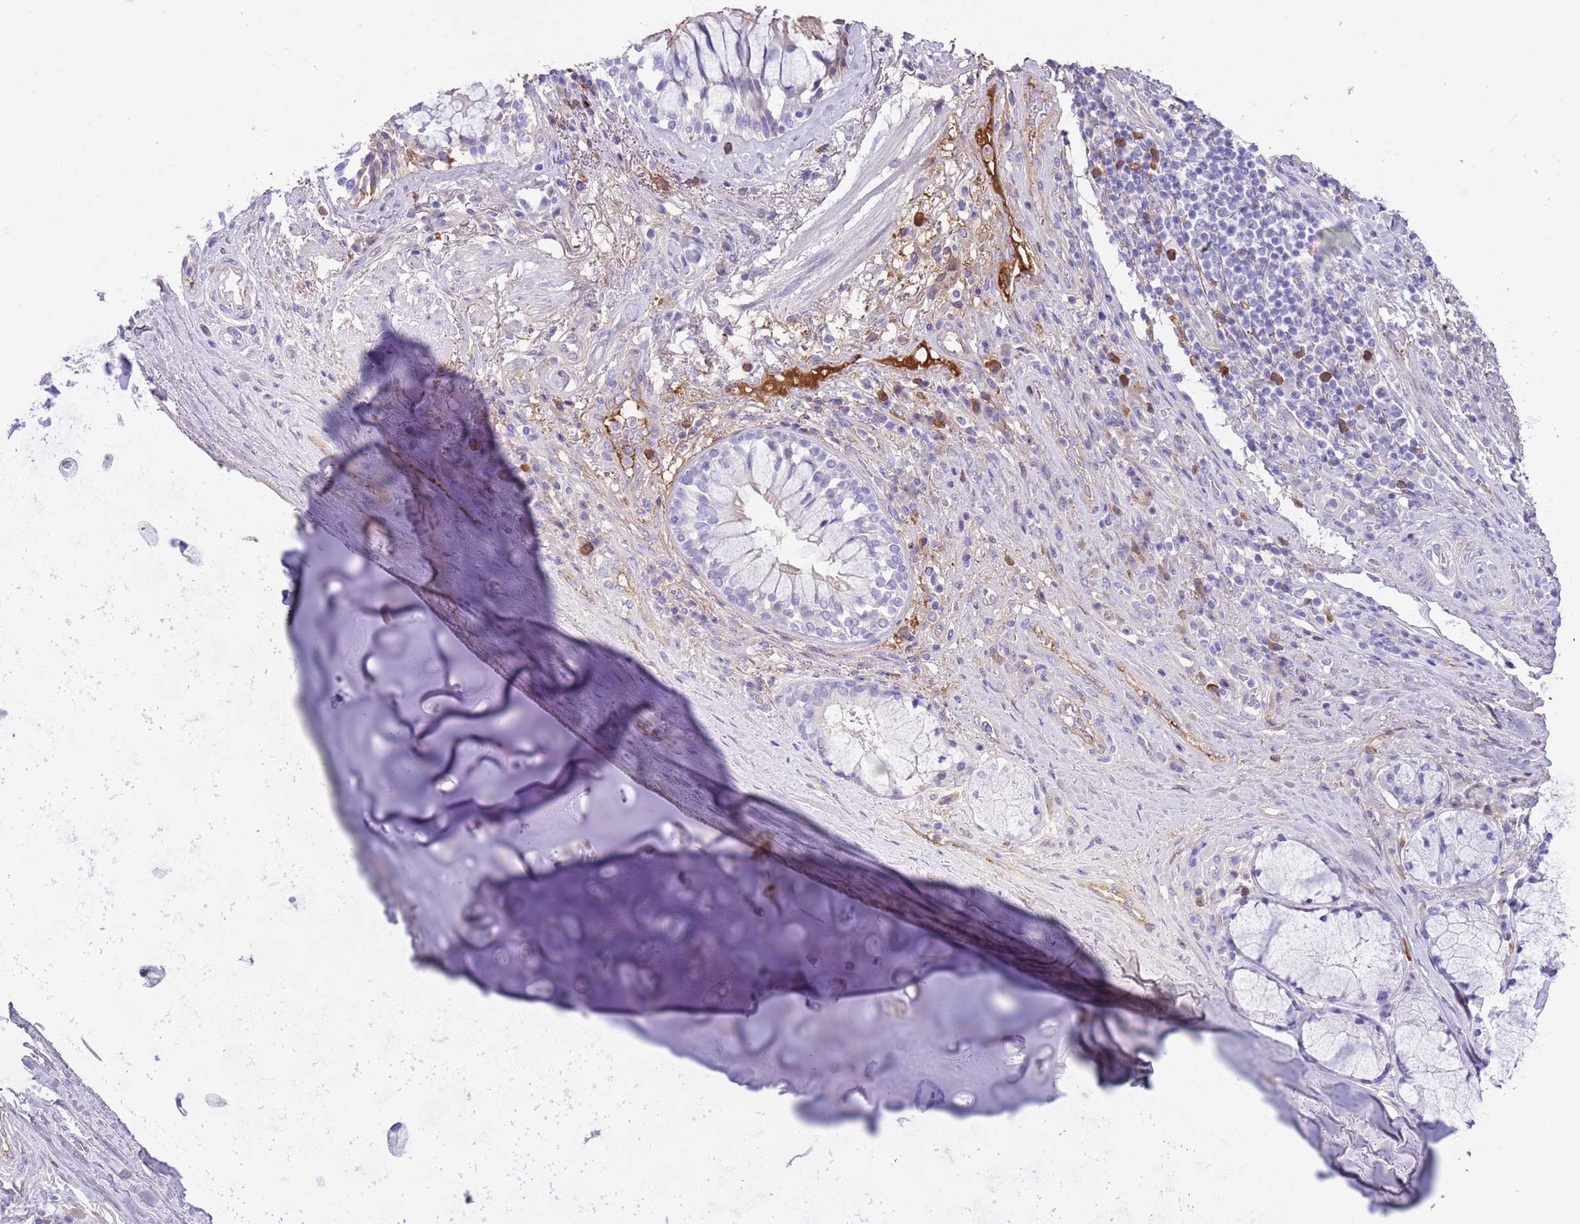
{"staining": {"intensity": "weak", "quantity": "25%-75%", "location": "cytoplasmic/membranous"}, "tissue": "adipose tissue", "cell_type": "Adipocytes", "image_type": "normal", "snomed": [{"axis": "morphology", "description": "Normal tissue, NOS"}, {"axis": "morphology", "description": "Squamous cell carcinoma, NOS"}, {"axis": "topography", "description": "Bronchus"}, {"axis": "topography", "description": "Lung"}], "caption": "This micrograph demonstrates normal adipose tissue stained with immunohistochemistry (IHC) to label a protein in brown. The cytoplasmic/membranous of adipocytes show weak positivity for the protein. Nuclei are counter-stained blue.", "gene": "IGF1", "patient": {"sex": "male", "age": 64}}